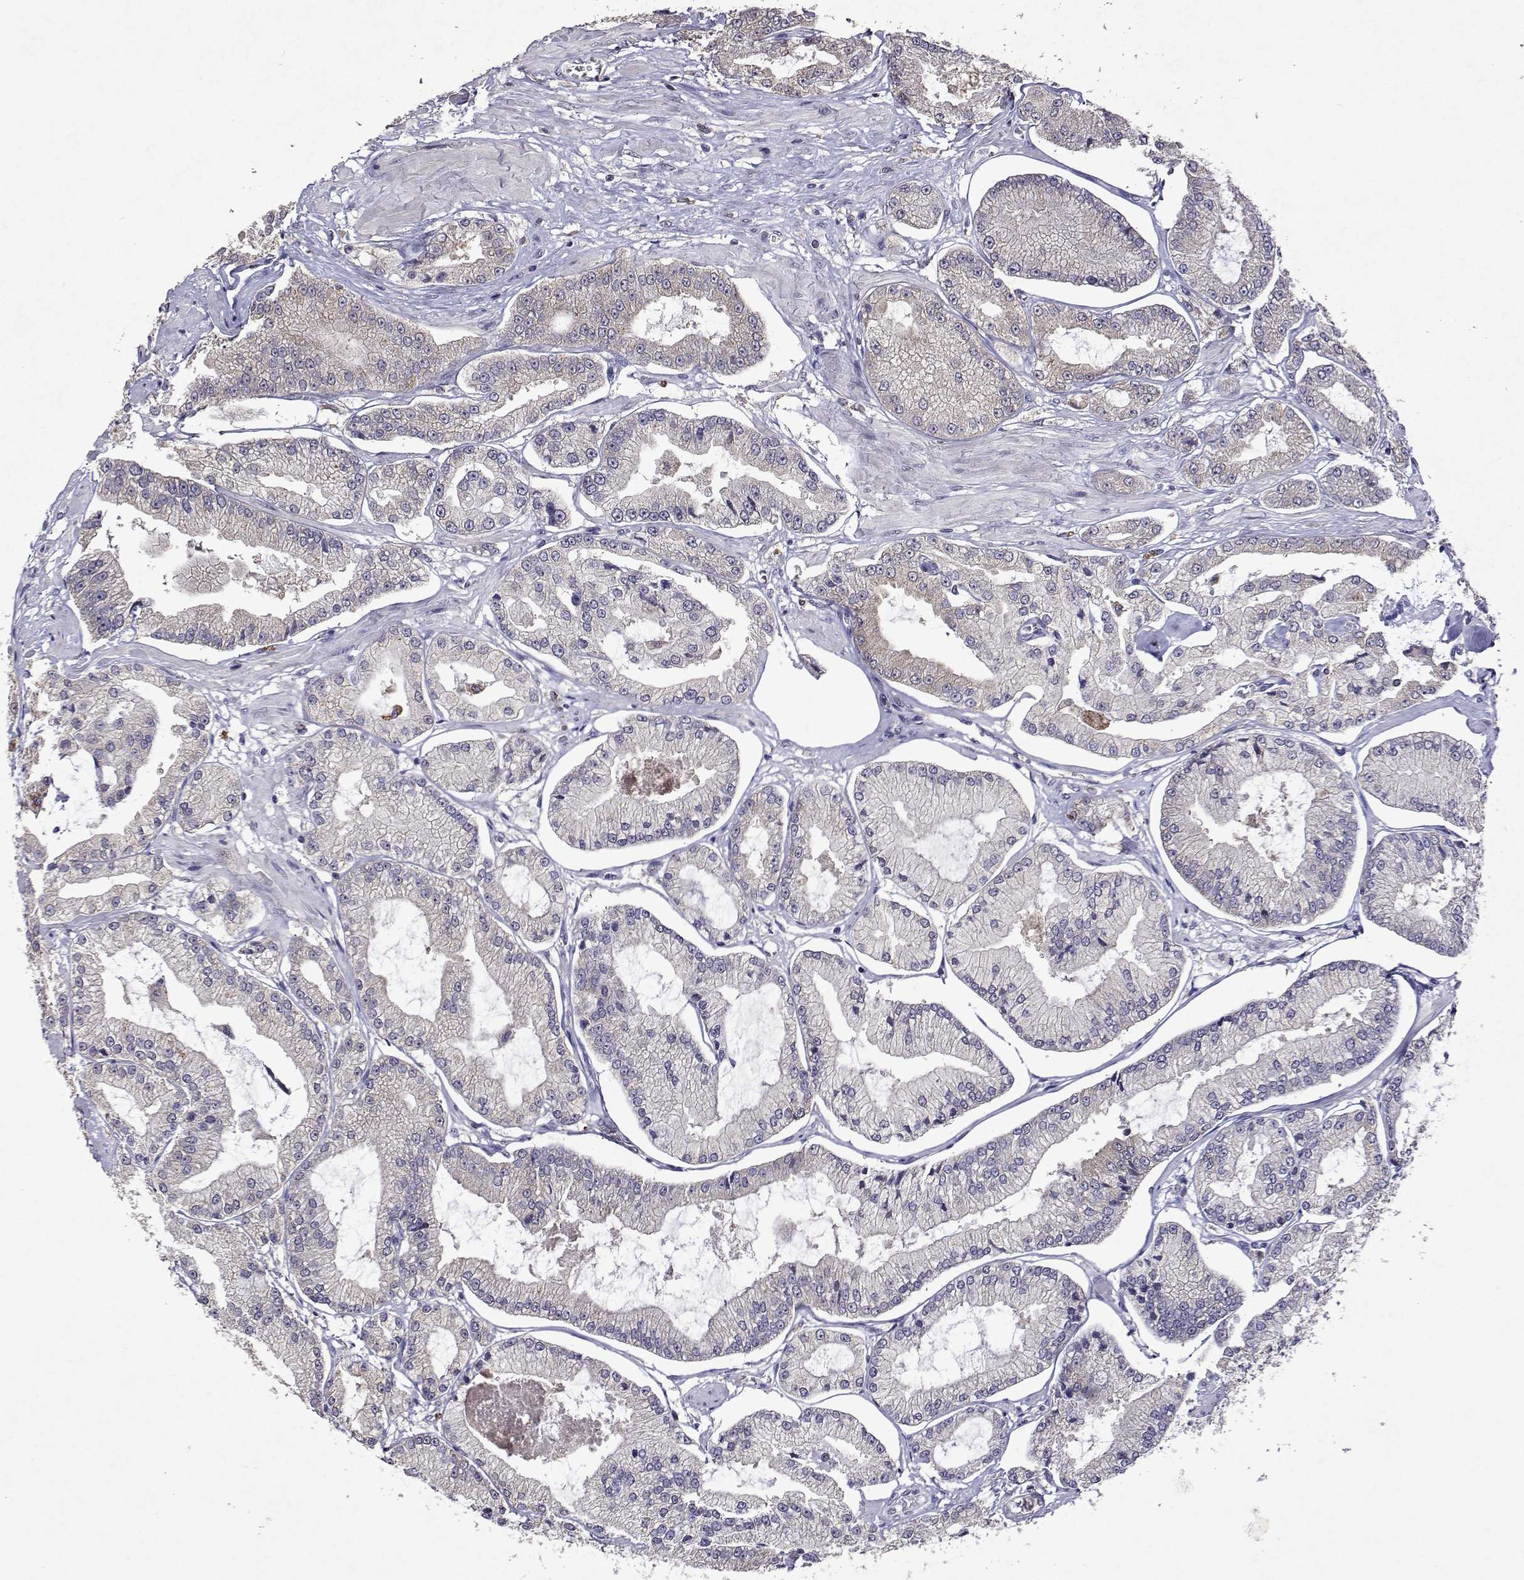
{"staining": {"intensity": "negative", "quantity": "none", "location": "none"}, "tissue": "prostate cancer", "cell_type": "Tumor cells", "image_type": "cancer", "snomed": [{"axis": "morphology", "description": "Adenocarcinoma, Low grade"}, {"axis": "topography", "description": "Prostate"}], "caption": "Prostate cancer stained for a protein using immunohistochemistry (IHC) displays no positivity tumor cells.", "gene": "TARBP2", "patient": {"sex": "male", "age": 55}}